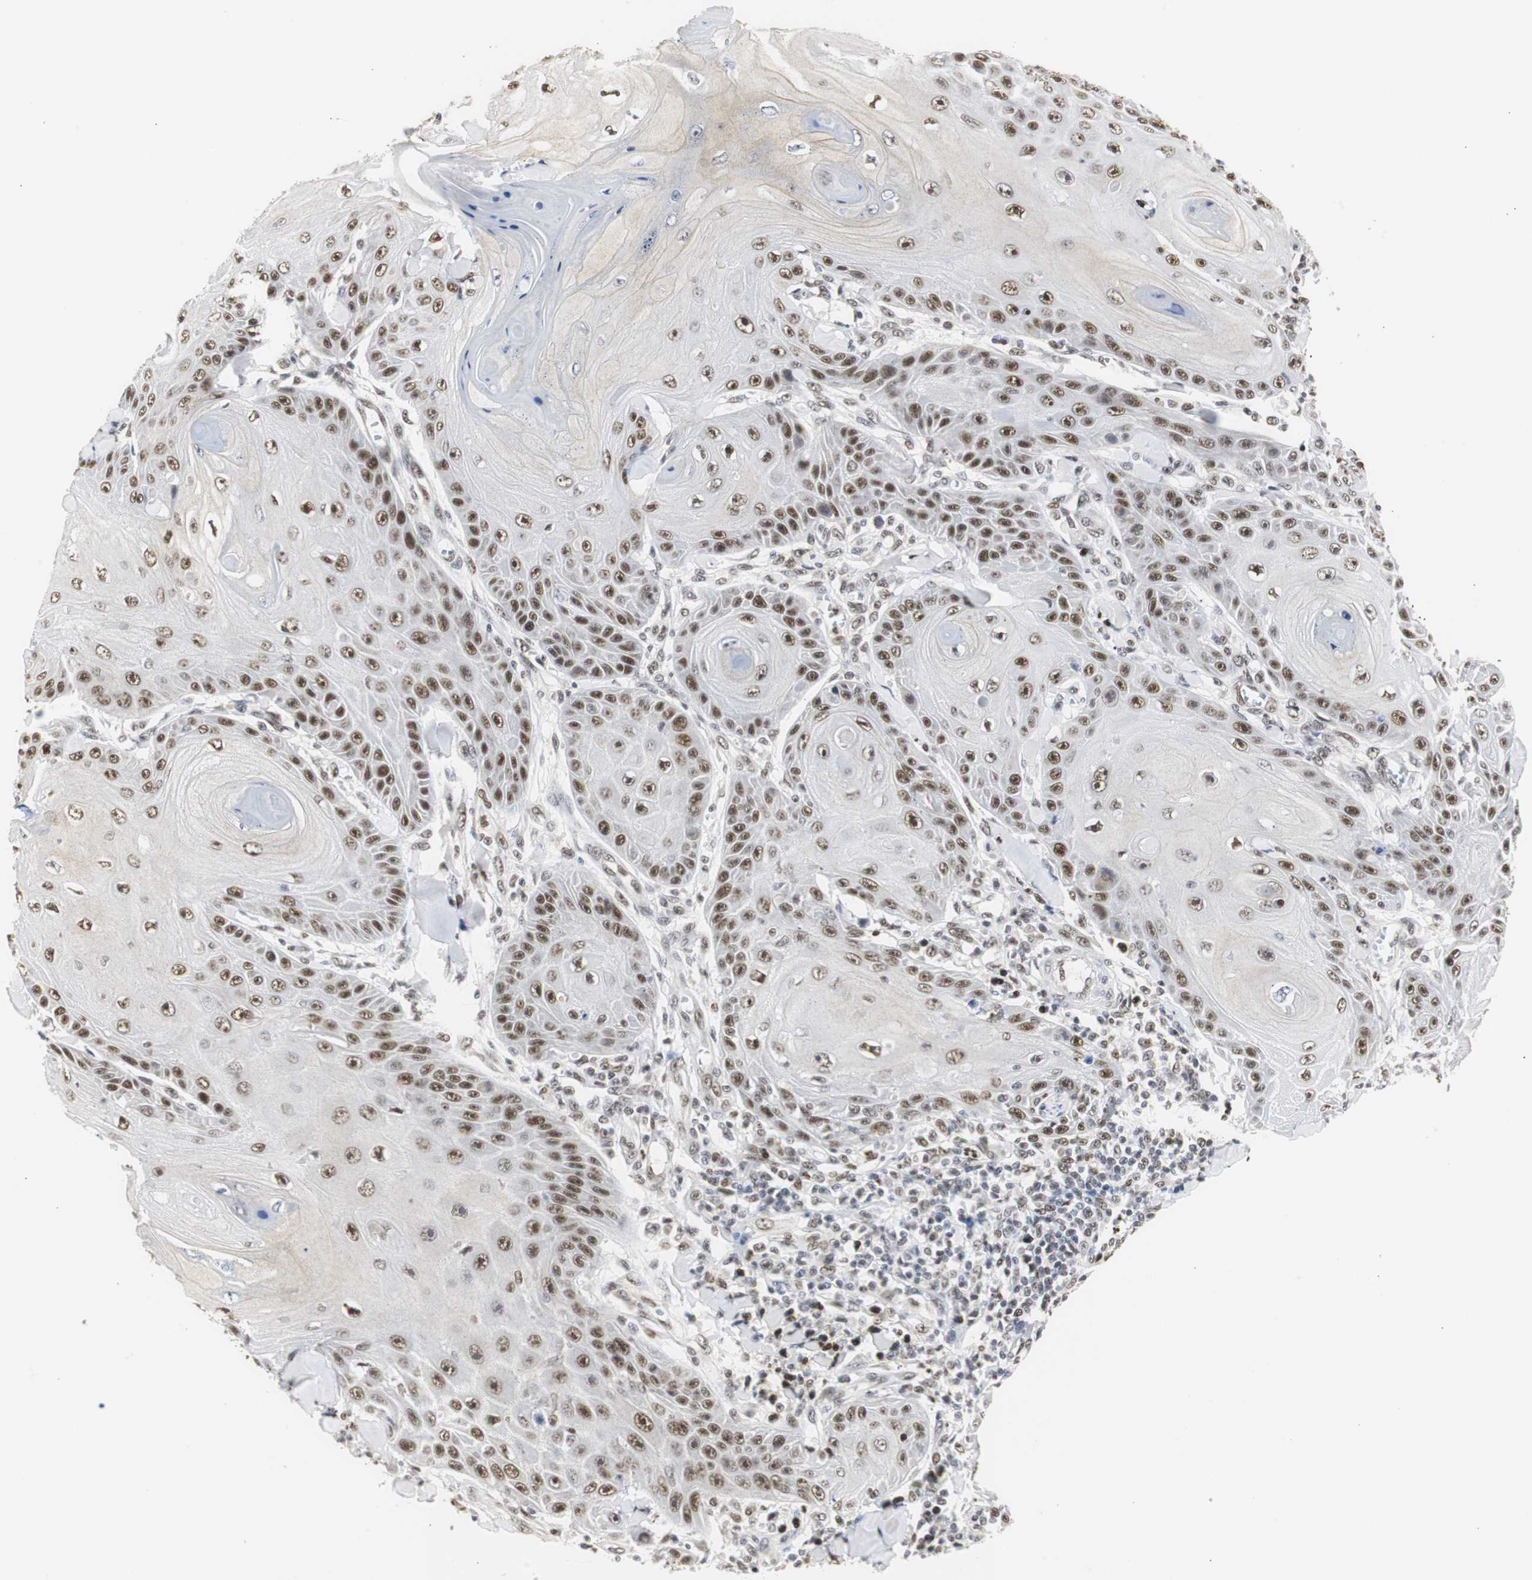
{"staining": {"intensity": "strong", "quantity": ">75%", "location": "nuclear"}, "tissue": "skin cancer", "cell_type": "Tumor cells", "image_type": "cancer", "snomed": [{"axis": "morphology", "description": "Squamous cell carcinoma, NOS"}, {"axis": "topography", "description": "Skin"}], "caption": "Skin cancer (squamous cell carcinoma) was stained to show a protein in brown. There is high levels of strong nuclear positivity in approximately >75% of tumor cells.", "gene": "ZFC3H1", "patient": {"sex": "female", "age": 78}}